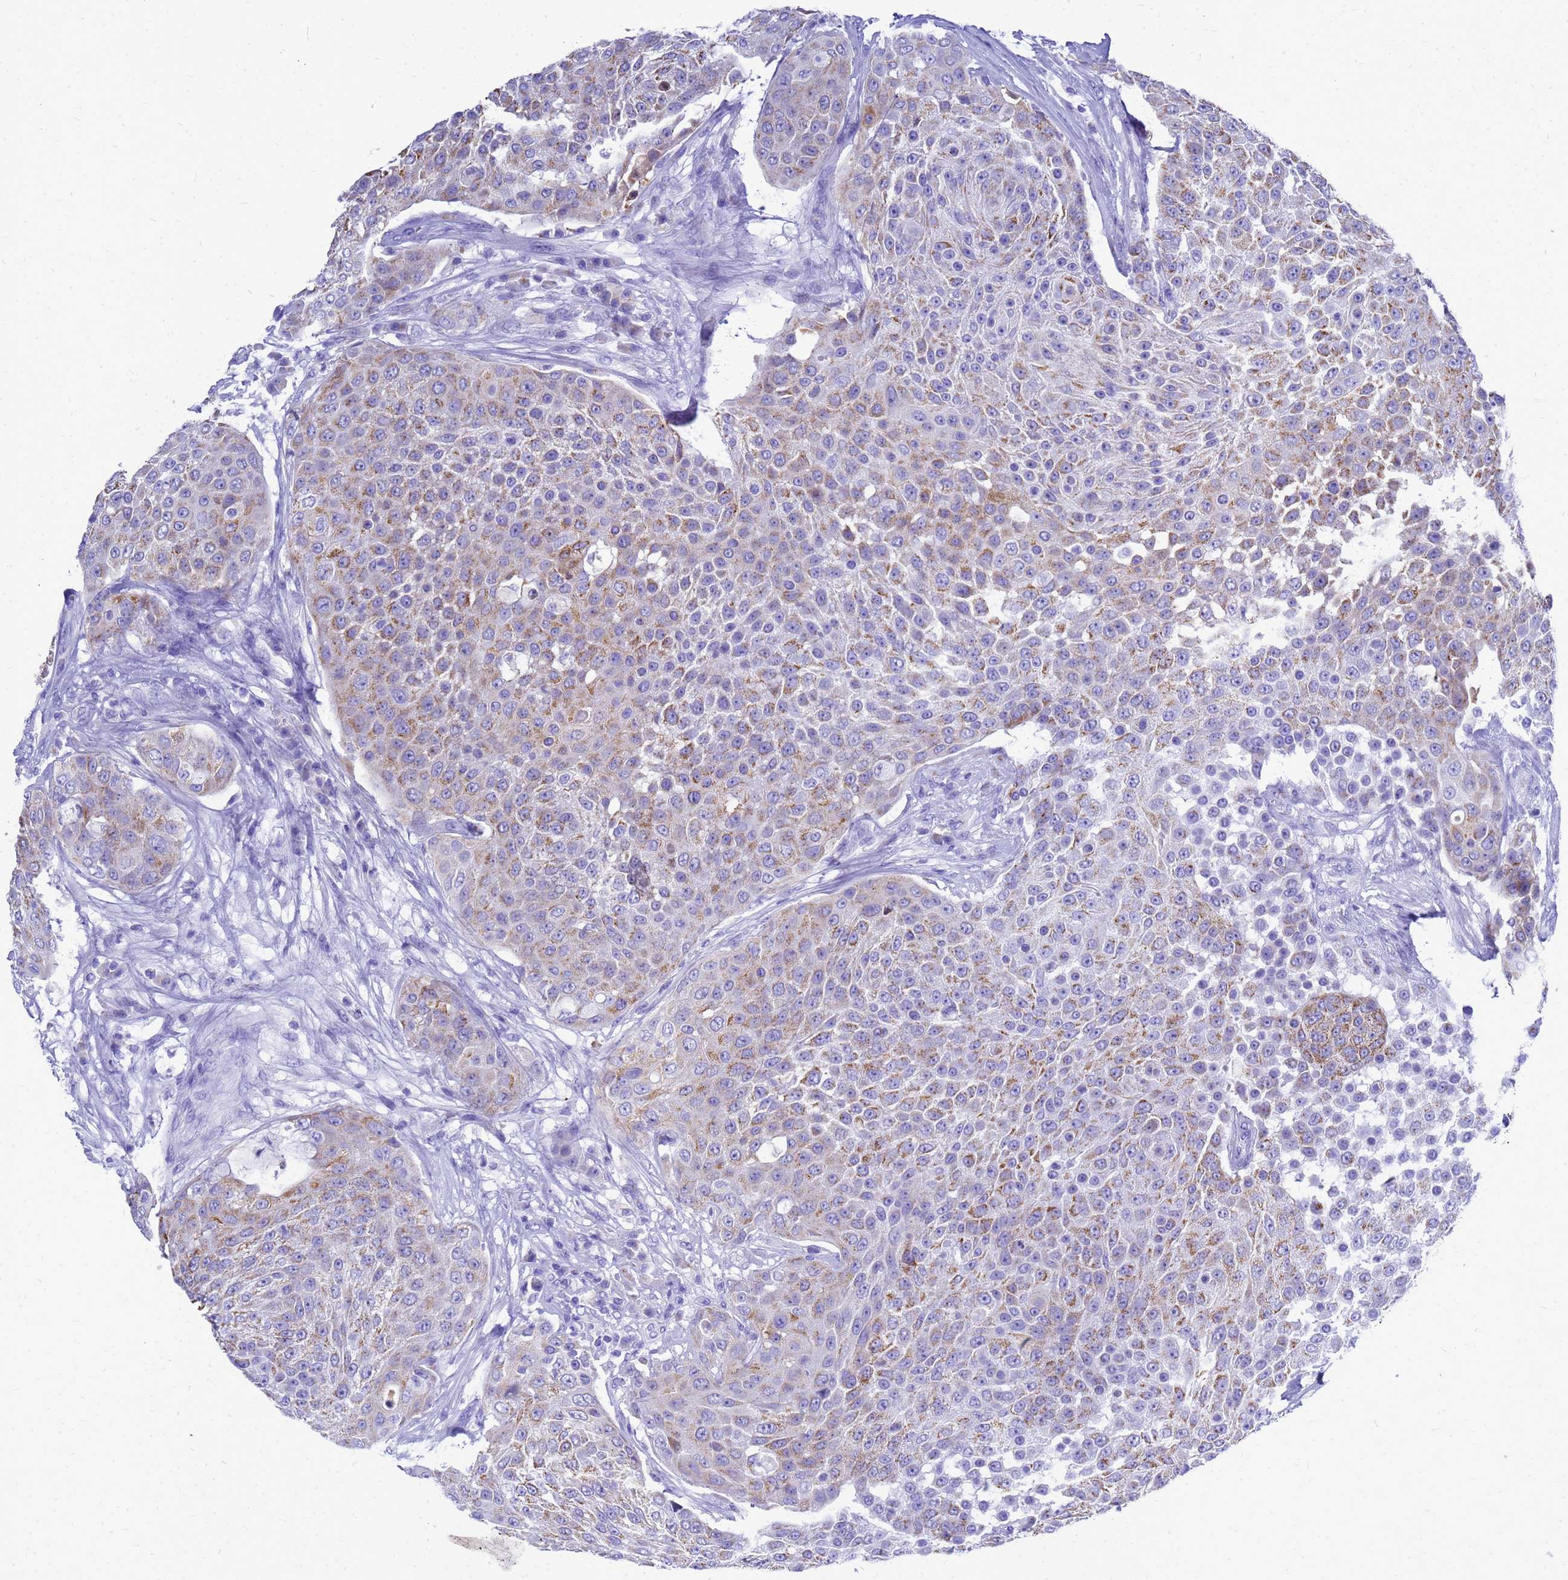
{"staining": {"intensity": "moderate", "quantity": "<25%", "location": "cytoplasmic/membranous"}, "tissue": "urothelial cancer", "cell_type": "Tumor cells", "image_type": "cancer", "snomed": [{"axis": "morphology", "description": "Urothelial carcinoma, High grade"}, {"axis": "topography", "description": "Urinary bladder"}], "caption": "Immunohistochemical staining of human high-grade urothelial carcinoma exhibits moderate cytoplasmic/membranous protein expression in approximately <25% of tumor cells.", "gene": "OR52E2", "patient": {"sex": "female", "age": 63}}